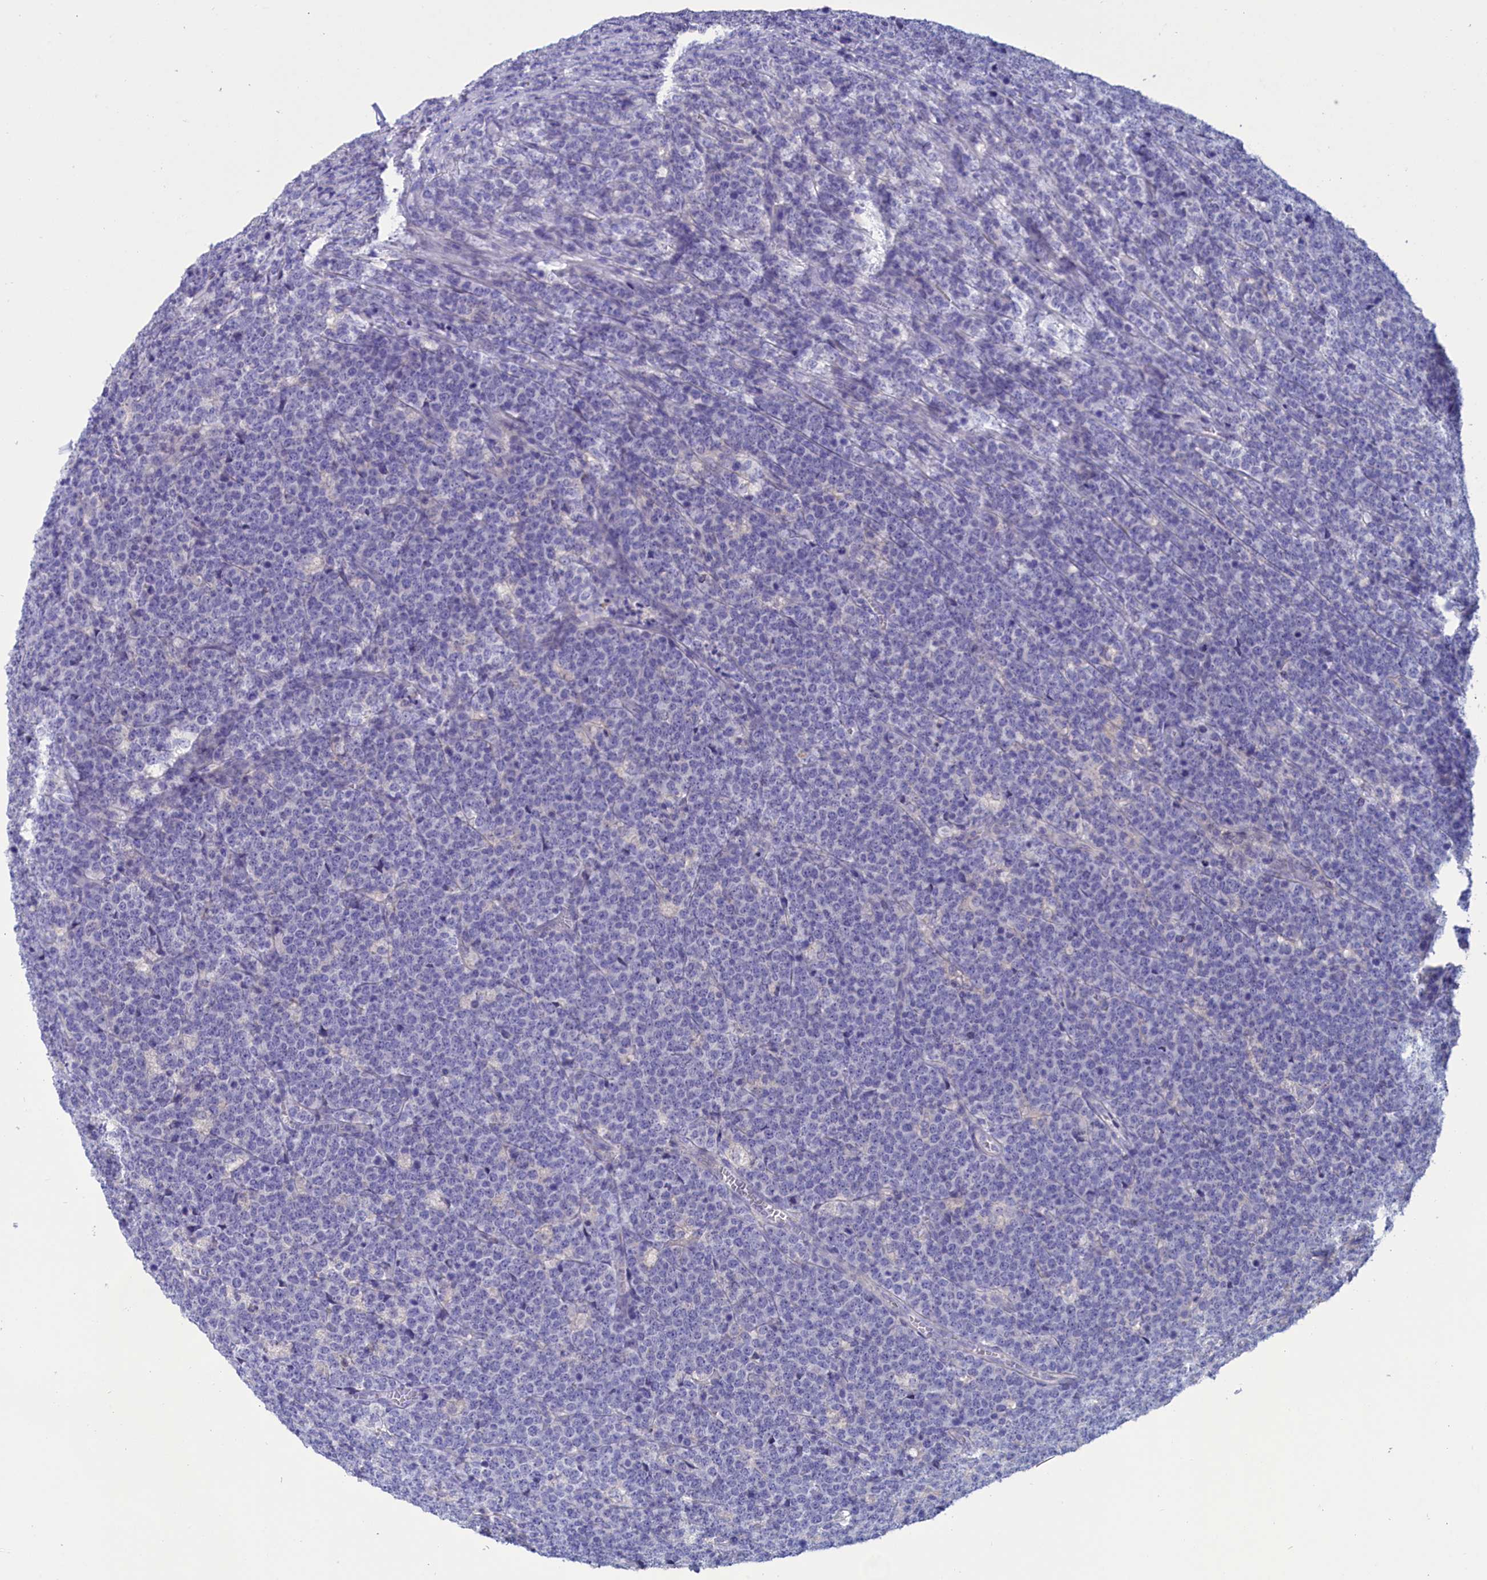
{"staining": {"intensity": "negative", "quantity": "none", "location": "none"}, "tissue": "lymphoma", "cell_type": "Tumor cells", "image_type": "cancer", "snomed": [{"axis": "morphology", "description": "Malignant lymphoma, non-Hodgkin's type, High grade"}, {"axis": "topography", "description": "Small intestine"}], "caption": "Tumor cells are negative for brown protein staining in lymphoma.", "gene": "VPS35L", "patient": {"sex": "male", "age": 8}}